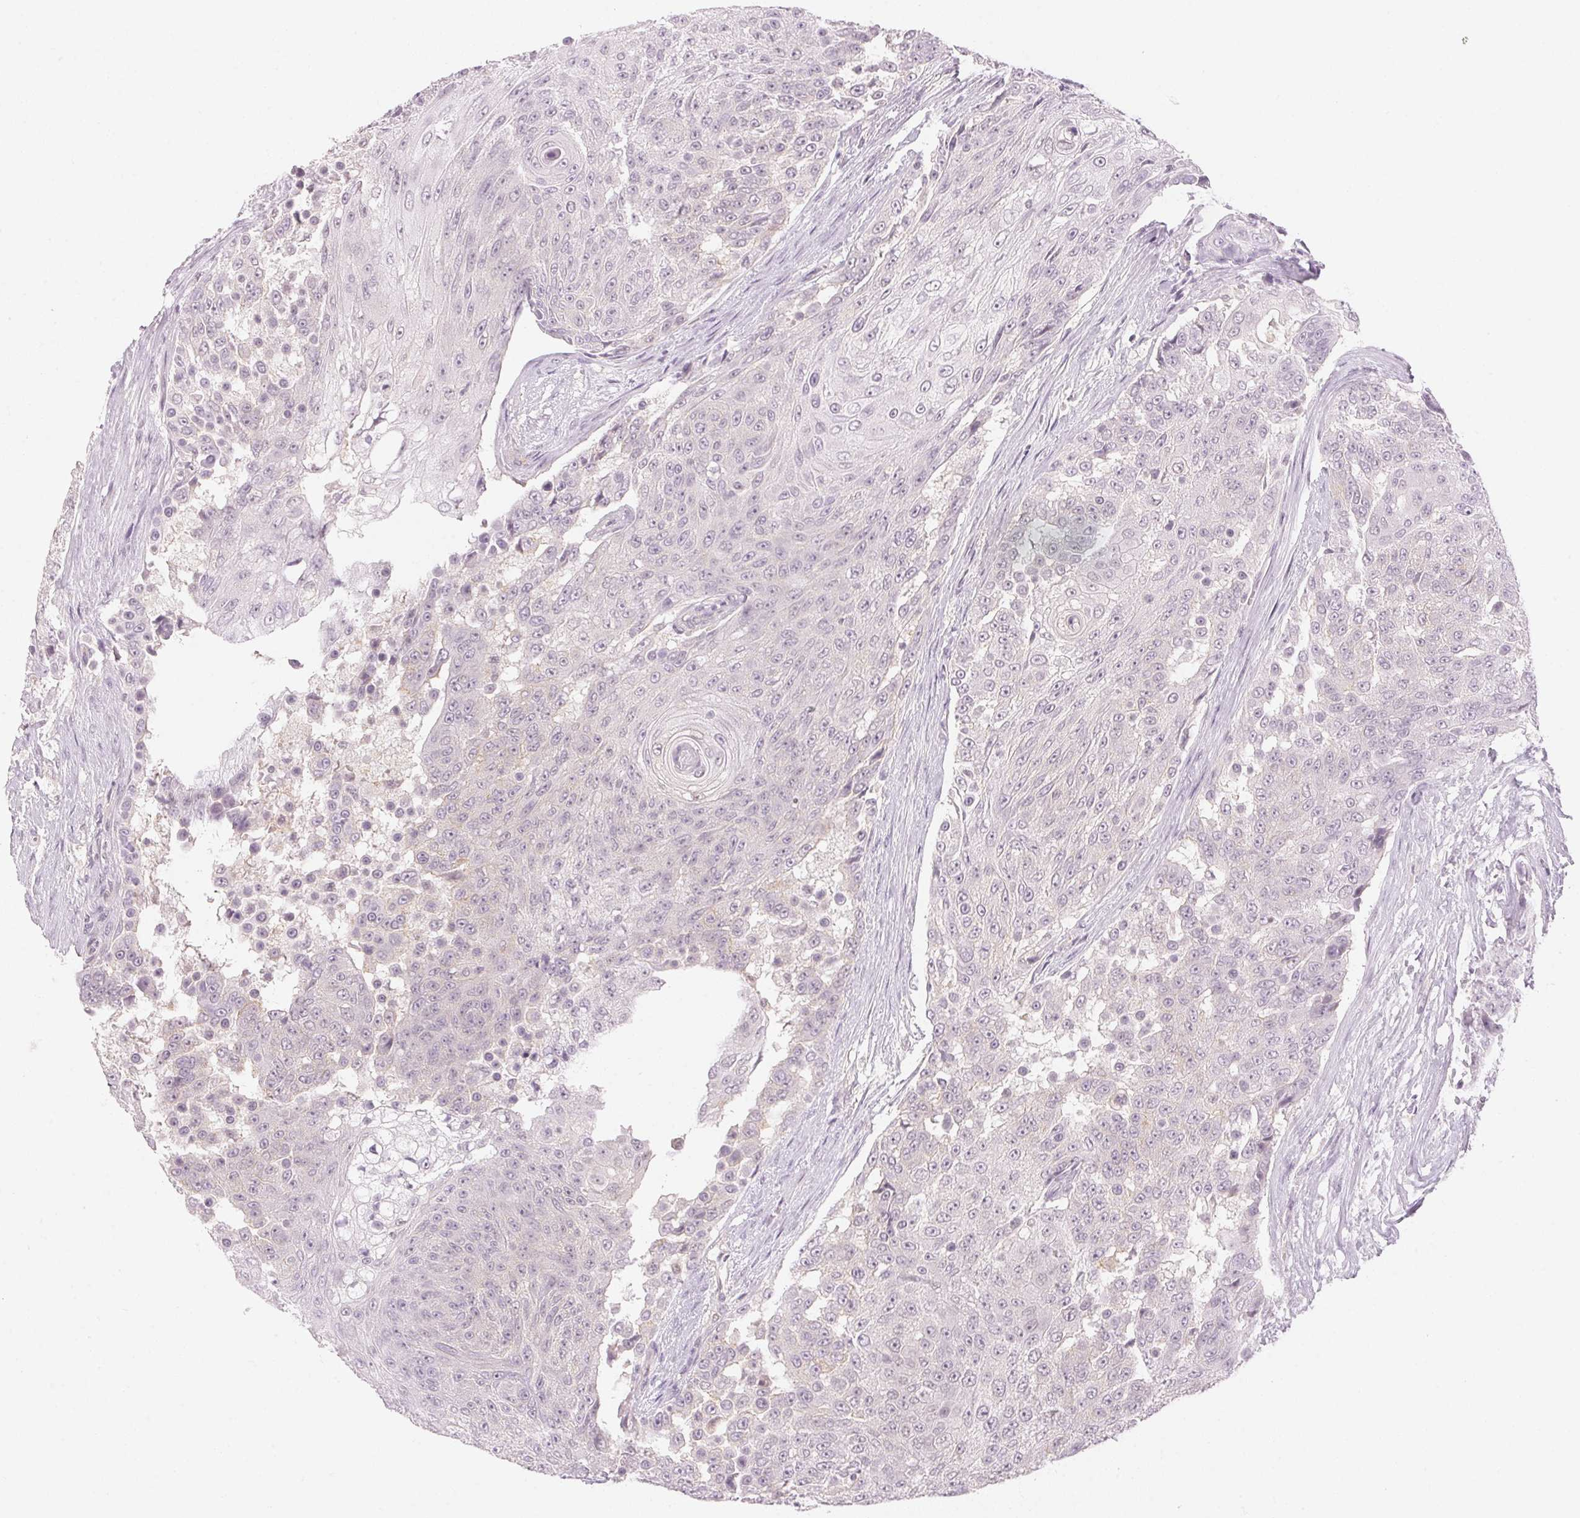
{"staining": {"intensity": "negative", "quantity": "none", "location": "none"}, "tissue": "urothelial cancer", "cell_type": "Tumor cells", "image_type": "cancer", "snomed": [{"axis": "morphology", "description": "Urothelial carcinoma, High grade"}, {"axis": "topography", "description": "Urinary bladder"}], "caption": "A photomicrograph of human urothelial carcinoma (high-grade) is negative for staining in tumor cells.", "gene": "KPRP", "patient": {"sex": "female", "age": 63}}